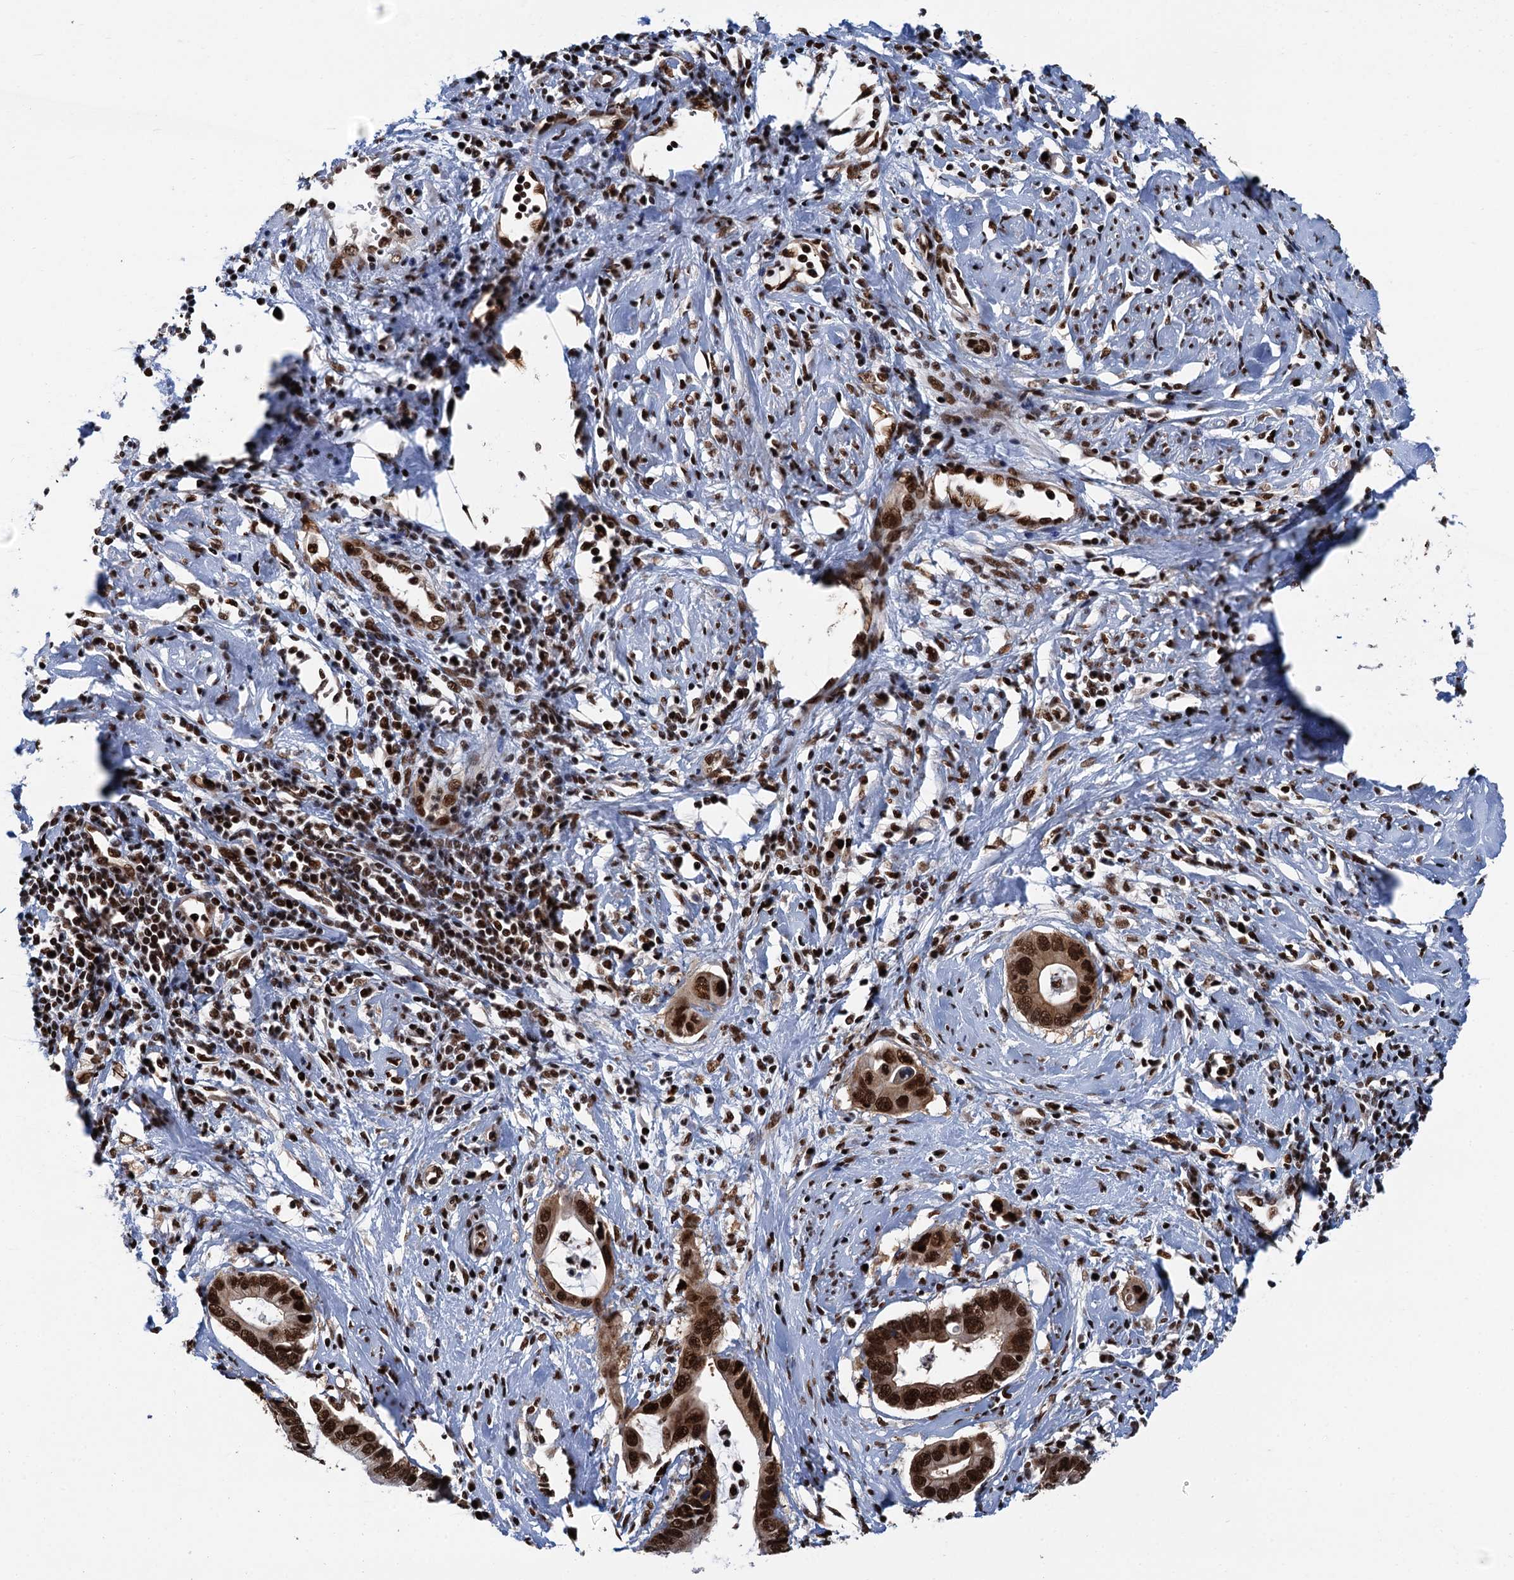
{"staining": {"intensity": "strong", "quantity": ">75%", "location": "cytoplasmic/membranous,nuclear"}, "tissue": "cervical cancer", "cell_type": "Tumor cells", "image_type": "cancer", "snomed": [{"axis": "morphology", "description": "Adenocarcinoma, NOS"}, {"axis": "topography", "description": "Cervix"}], "caption": "IHC of cervical cancer (adenocarcinoma) shows high levels of strong cytoplasmic/membranous and nuclear staining in about >75% of tumor cells.", "gene": "PPP4R1", "patient": {"sex": "female", "age": 44}}